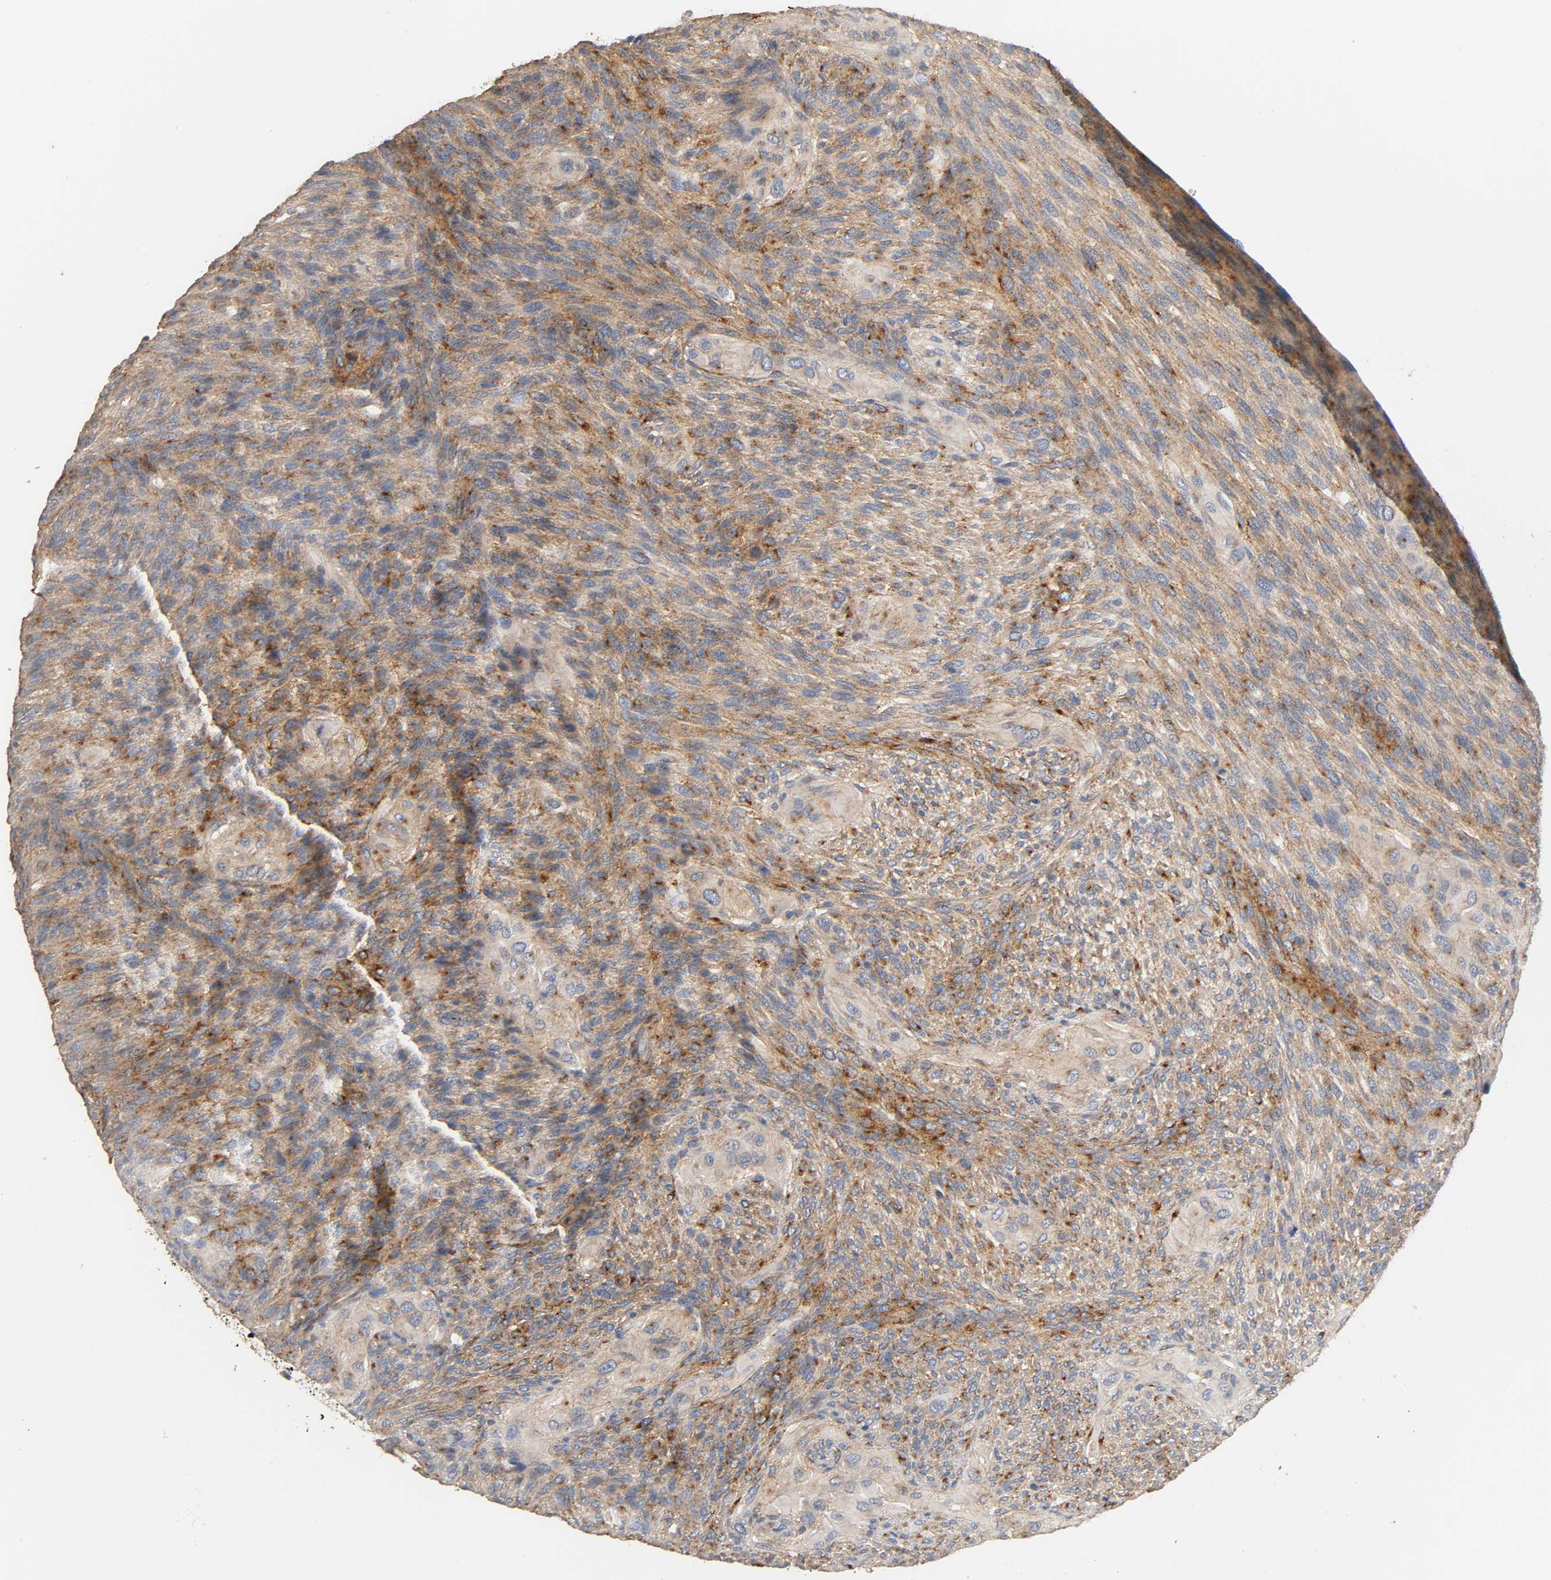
{"staining": {"intensity": "moderate", "quantity": ">75%", "location": "cytoplasmic/membranous"}, "tissue": "glioma", "cell_type": "Tumor cells", "image_type": "cancer", "snomed": [{"axis": "morphology", "description": "Glioma, malignant, High grade"}, {"axis": "topography", "description": "Cerebral cortex"}], "caption": "A brown stain labels moderate cytoplasmic/membranous expression of a protein in glioma tumor cells.", "gene": "IFITM3", "patient": {"sex": "female", "age": 55}}